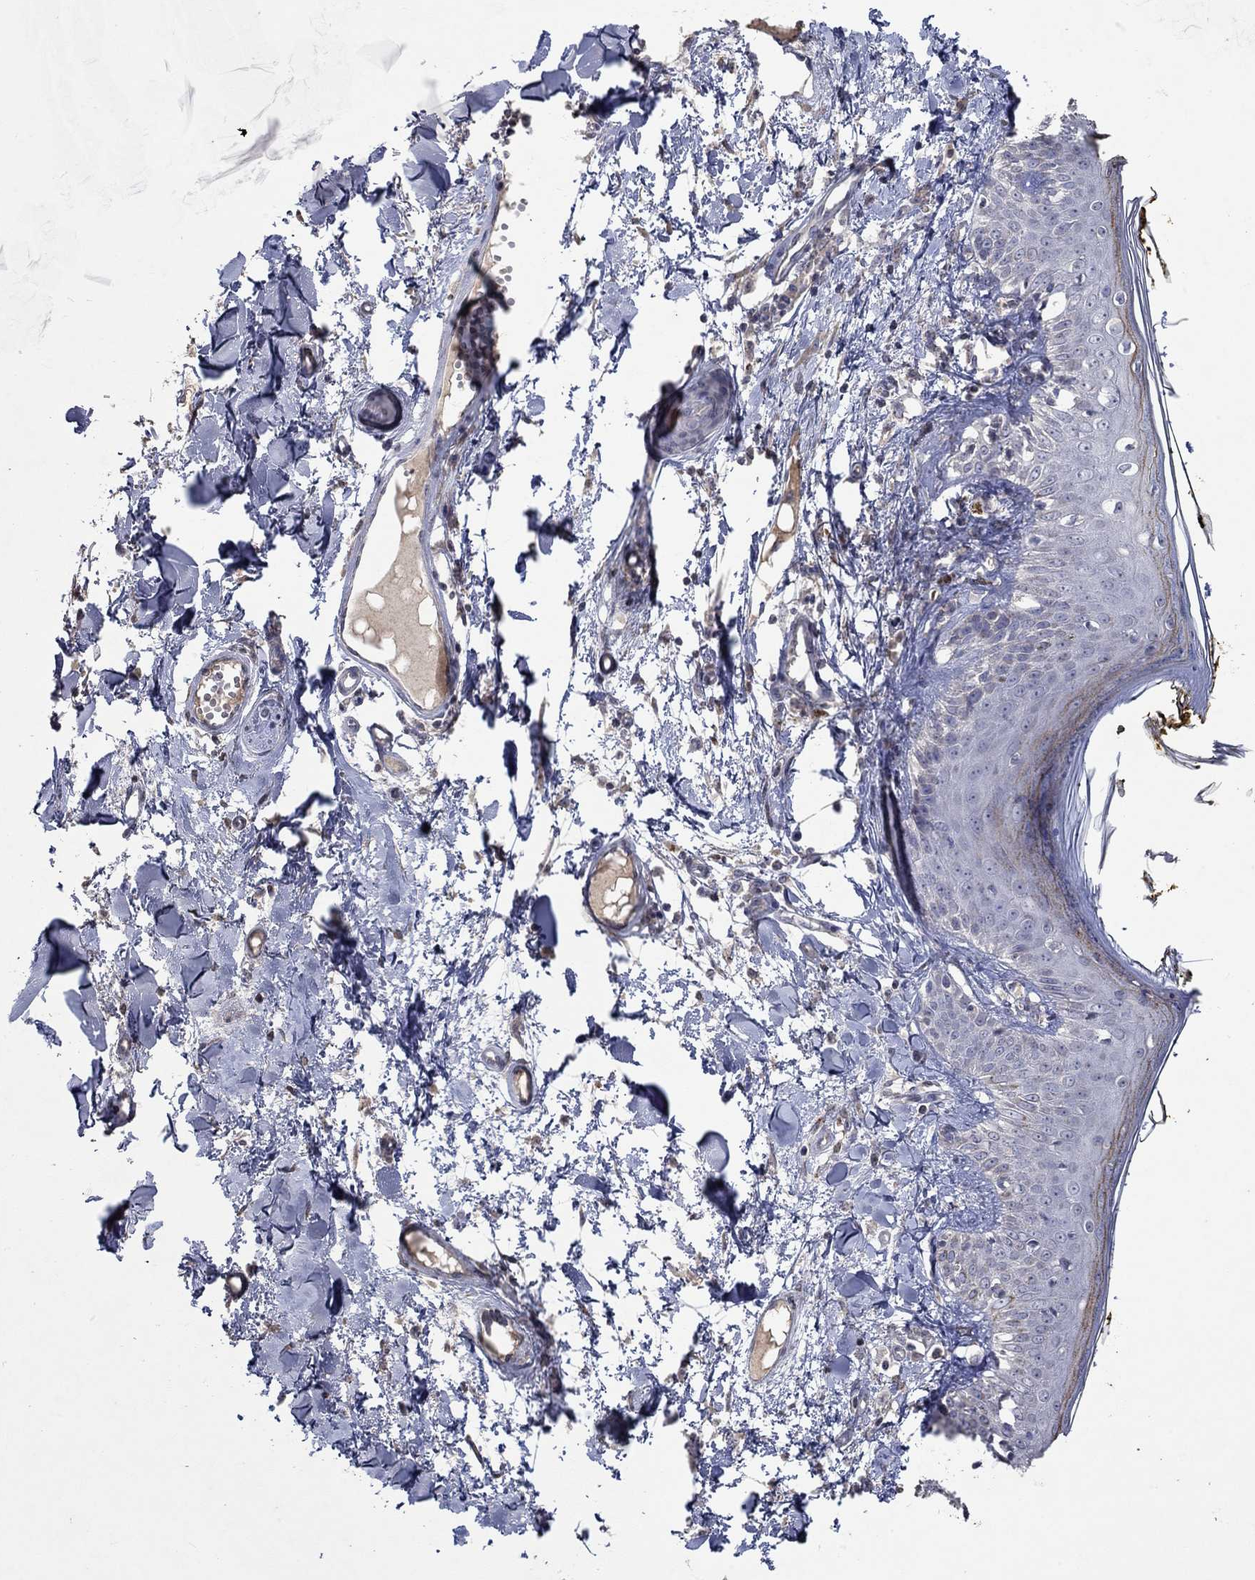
{"staining": {"intensity": "negative", "quantity": "none", "location": "none"}, "tissue": "skin", "cell_type": "Fibroblasts", "image_type": "normal", "snomed": [{"axis": "morphology", "description": "Normal tissue, NOS"}, {"axis": "topography", "description": "Skin"}], "caption": "Photomicrograph shows no significant protein positivity in fibroblasts of unremarkable skin. Brightfield microscopy of immunohistochemistry stained with DAB (brown) and hematoxylin (blue), captured at high magnification.", "gene": "TMEM169", "patient": {"sex": "male", "age": 76}}